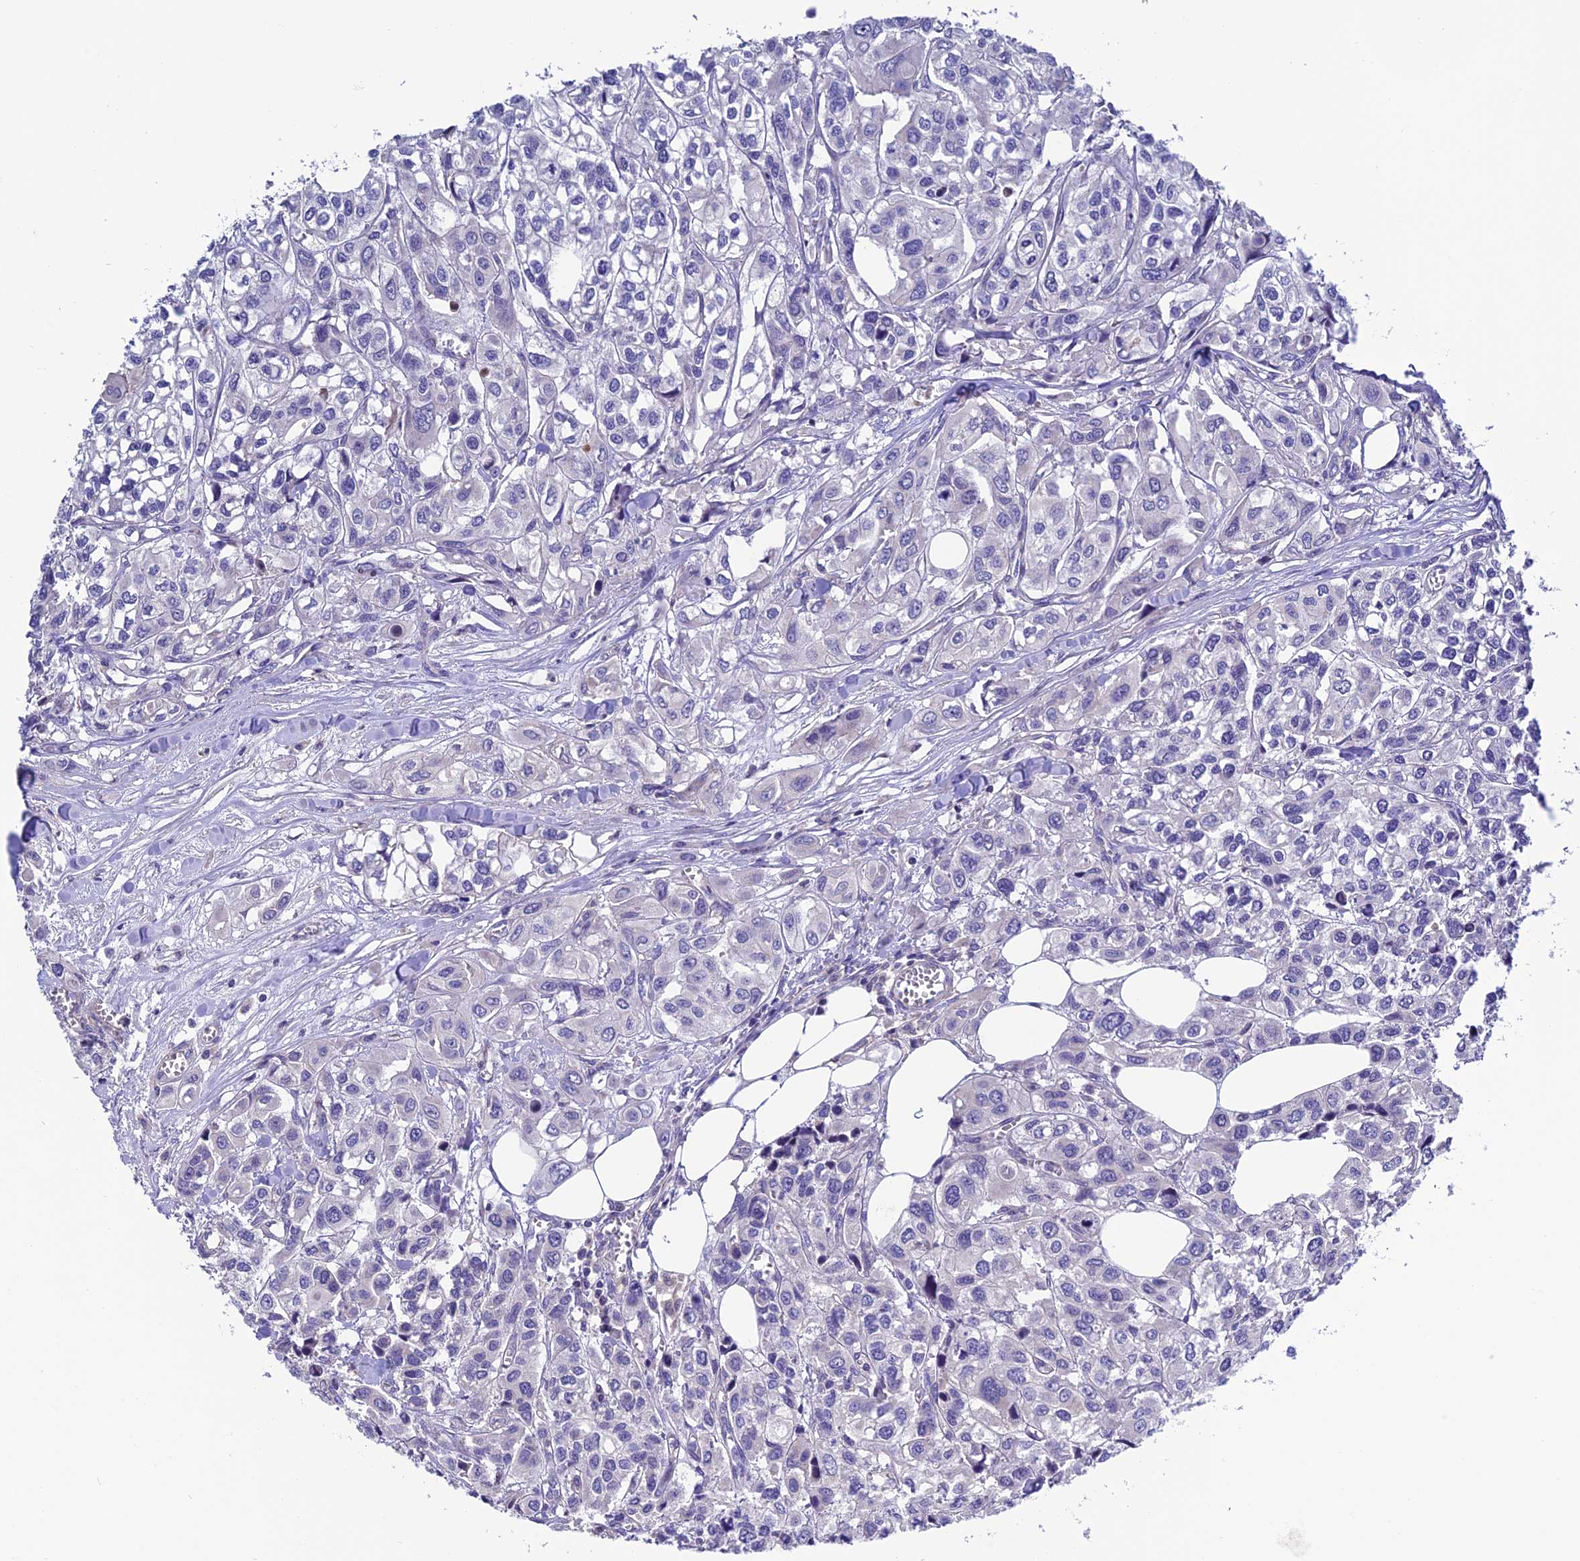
{"staining": {"intensity": "negative", "quantity": "none", "location": "none"}, "tissue": "urothelial cancer", "cell_type": "Tumor cells", "image_type": "cancer", "snomed": [{"axis": "morphology", "description": "Urothelial carcinoma, High grade"}, {"axis": "topography", "description": "Urinary bladder"}], "caption": "There is no significant staining in tumor cells of high-grade urothelial carcinoma. (DAB IHC, high magnification).", "gene": "FAM178B", "patient": {"sex": "male", "age": 67}}